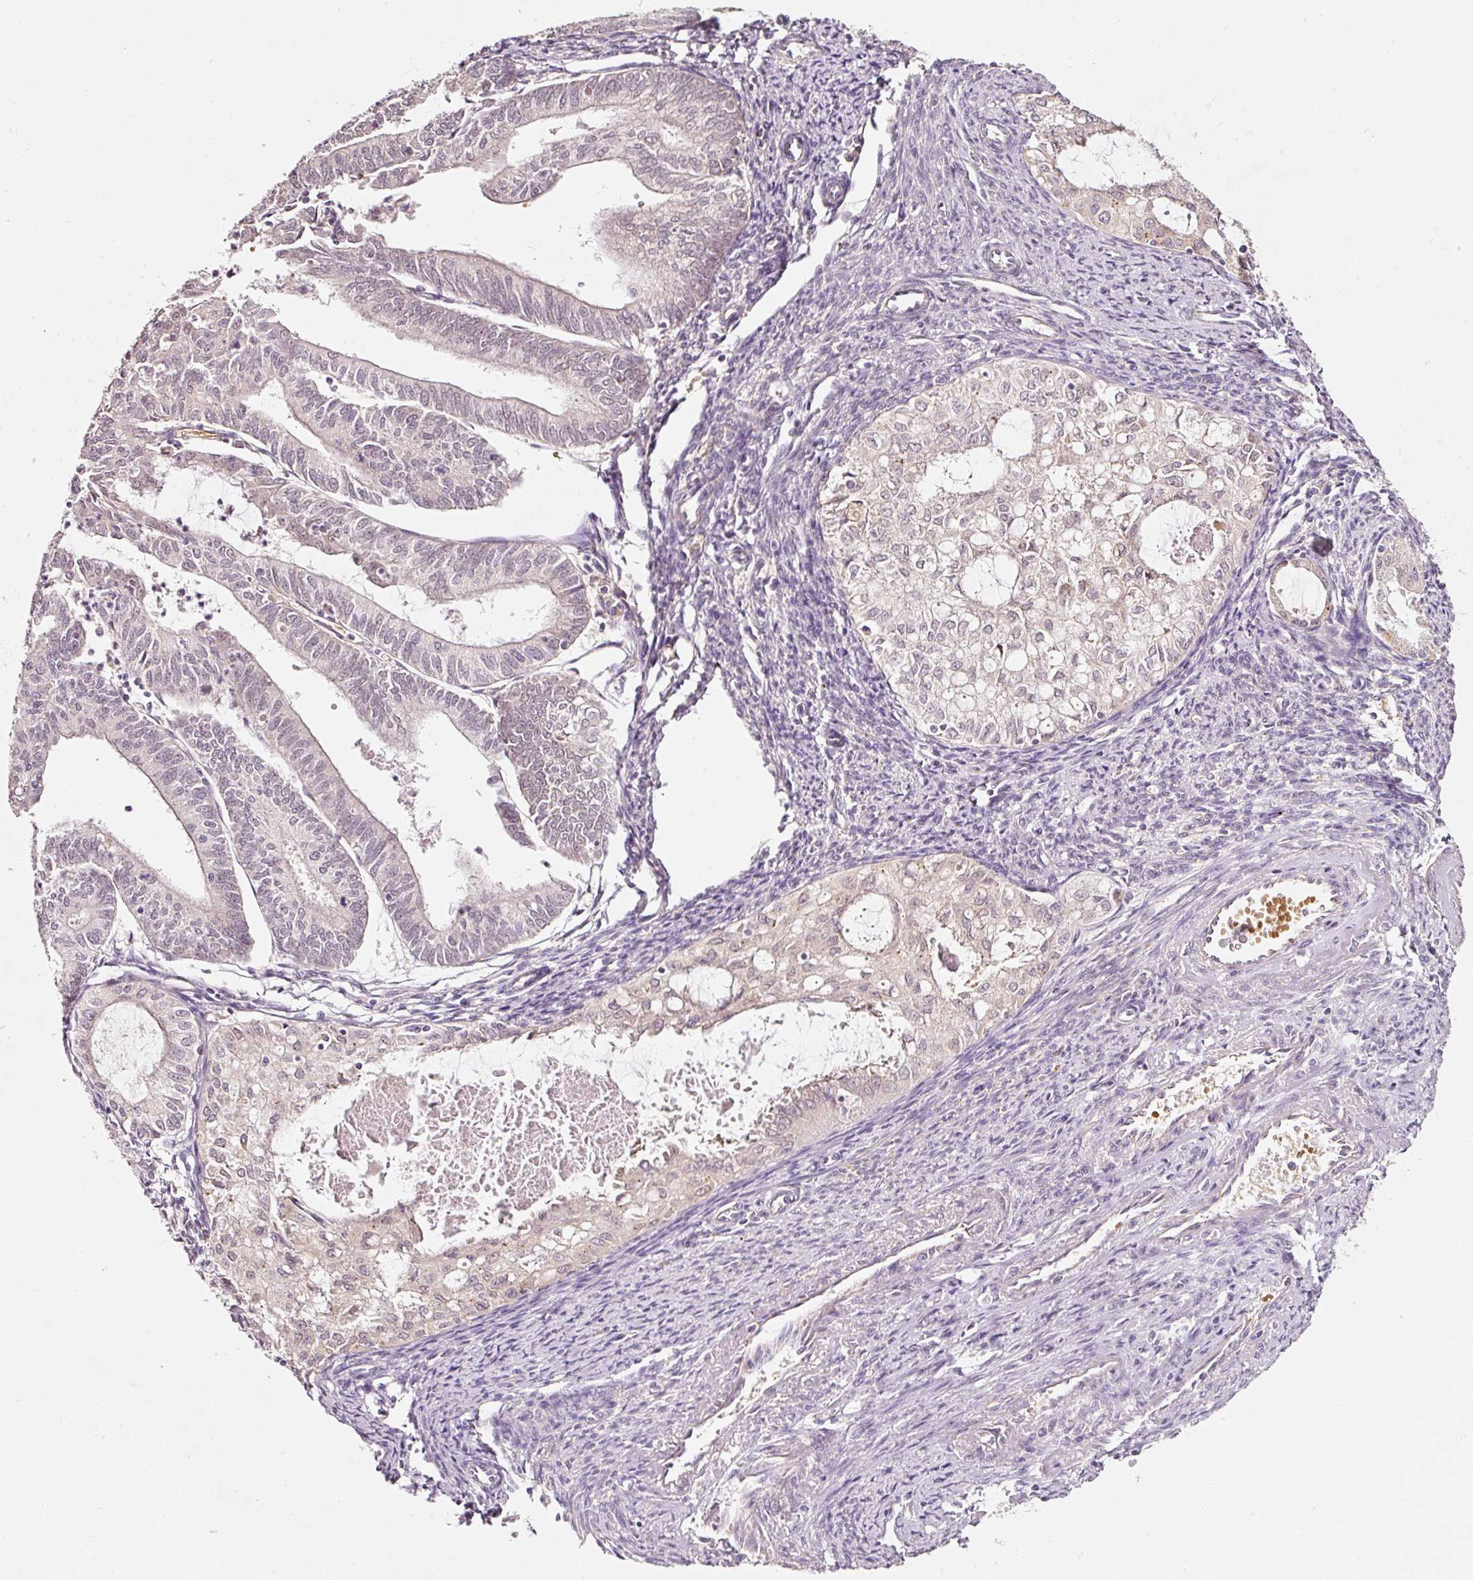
{"staining": {"intensity": "weak", "quantity": "<25%", "location": "cytoplasmic/membranous"}, "tissue": "endometrial cancer", "cell_type": "Tumor cells", "image_type": "cancer", "snomed": [{"axis": "morphology", "description": "Adenocarcinoma, NOS"}, {"axis": "topography", "description": "Endometrium"}], "caption": "Endometrial cancer stained for a protein using IHC shows no staining tumor cells.", "gene": "ZNF460", "patient": {"sex": "female", "age": 70}}